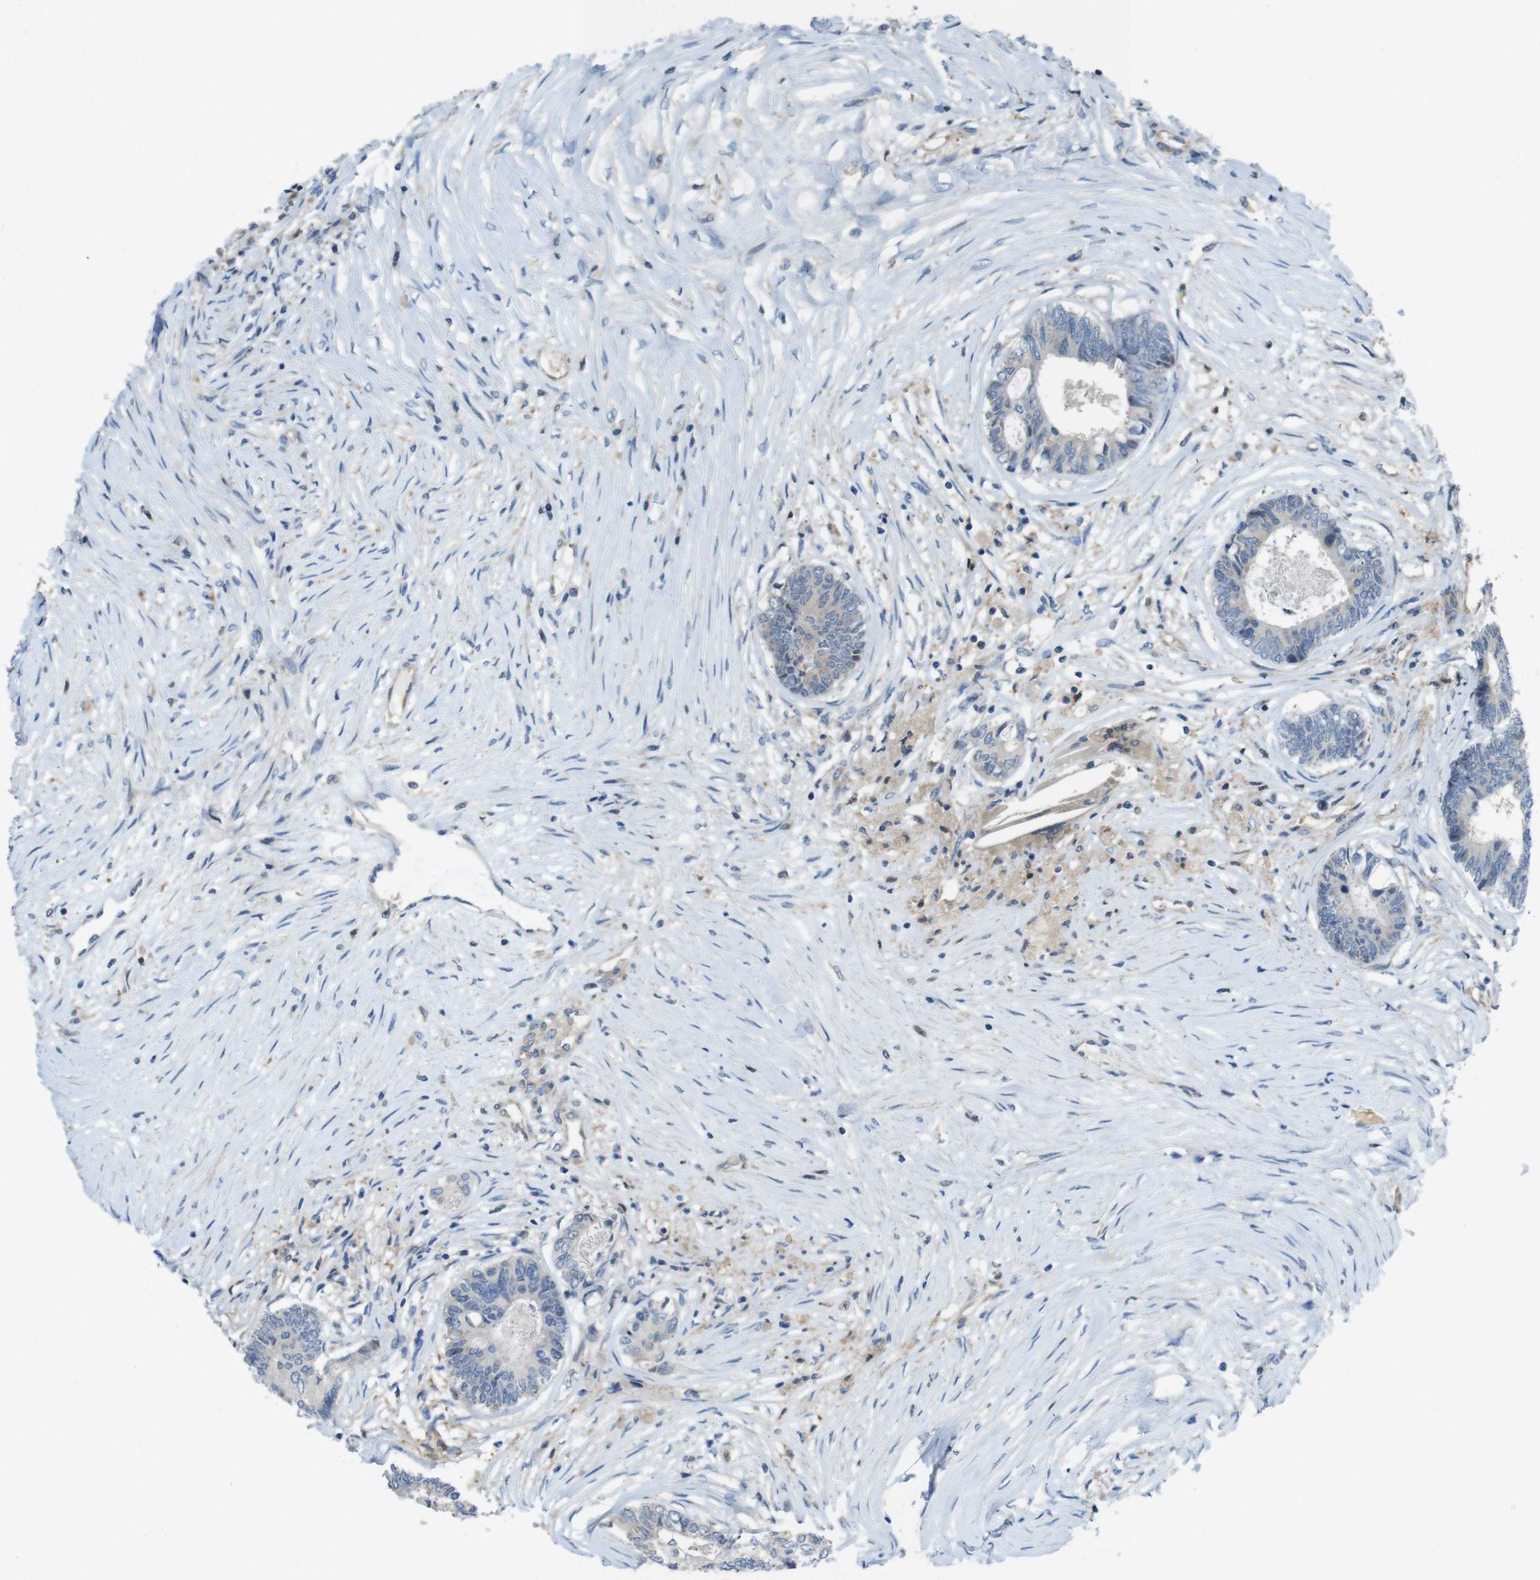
{"staining": {"intensity": "negative", "quantity": "none", "location": "none"}, "tissue": "colorectal cancer", "cell_type": "Tumor cells", "image_type": "cancer", "snomed": [{"axis": "morphology", "description": "Adenocarcinoma, NOS"}, {"axis": "topography", "description": "Rectum"}], "caption": "There is no significant expression in tumor cells of colorectal cancer (adenocarcinoma). Brightfield microscopy of immunohistochemistry stained with DAB (3,3'-diaminobenzidine) (brown) and hematoxylin (blue), captured at high magnification.", "gene": "PCDH10", "patient": {"sex": "male", "age": 63}}